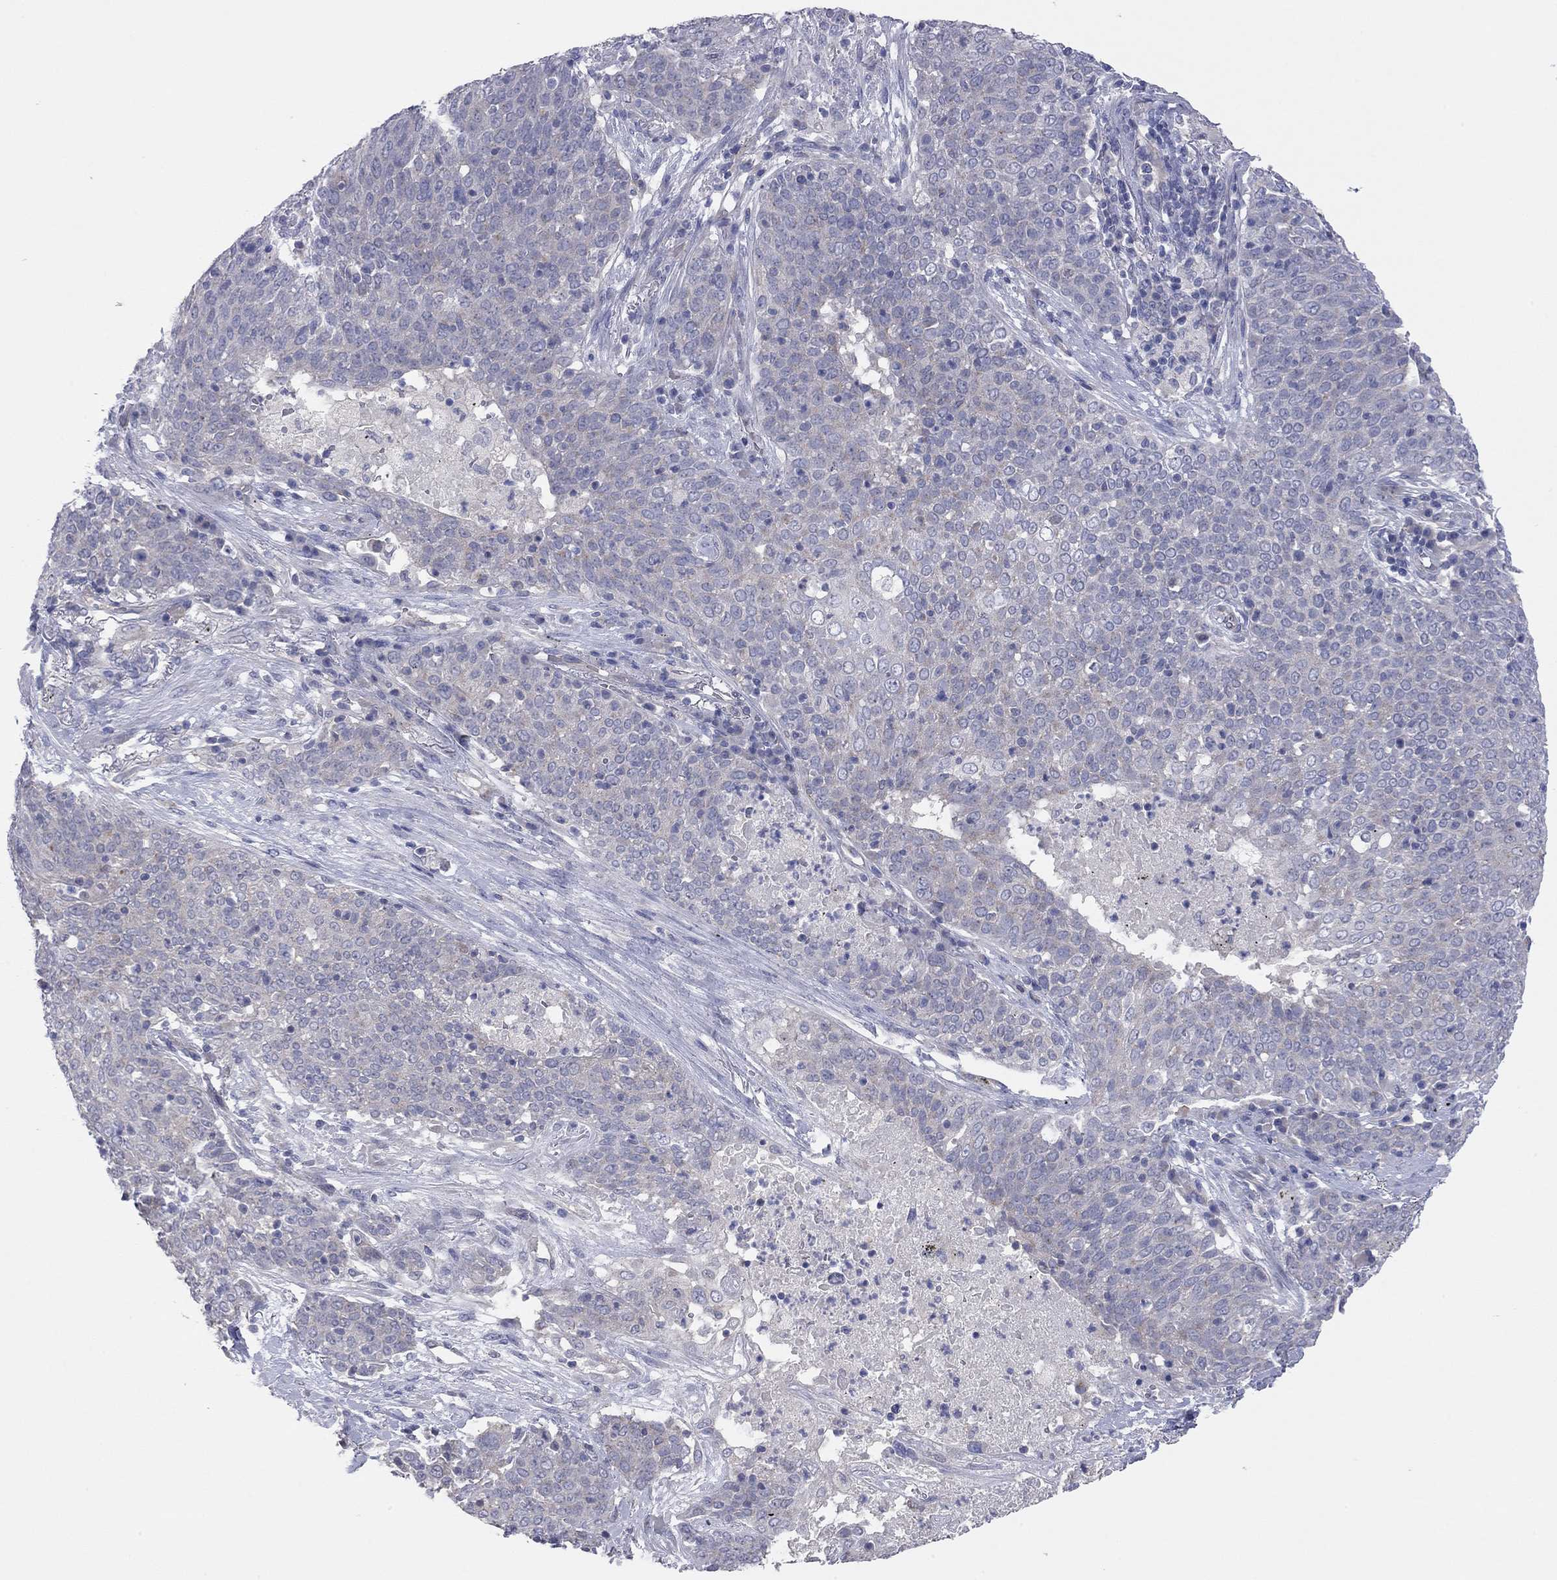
{"staining": {"intensity": "weak", "quantity": "<25%", "location": "cytoplasmic/membranous"}, "tissue": "lung cancer", "cell_type": "Tumor cells", "image_type": "cancer", "snomed": [{"axis": "morphology", "description": "Squamous cell carcinoma, NOS"}, {"axis": "topography", "description": "Lung"}], "caption": "The IHC micrograph has no significant positivity in tumor cells of lung cancer (squamous cell carcinoma) tissue.", "gene": "KCNB1", "patient": {"sex": "male", "age": 82}}